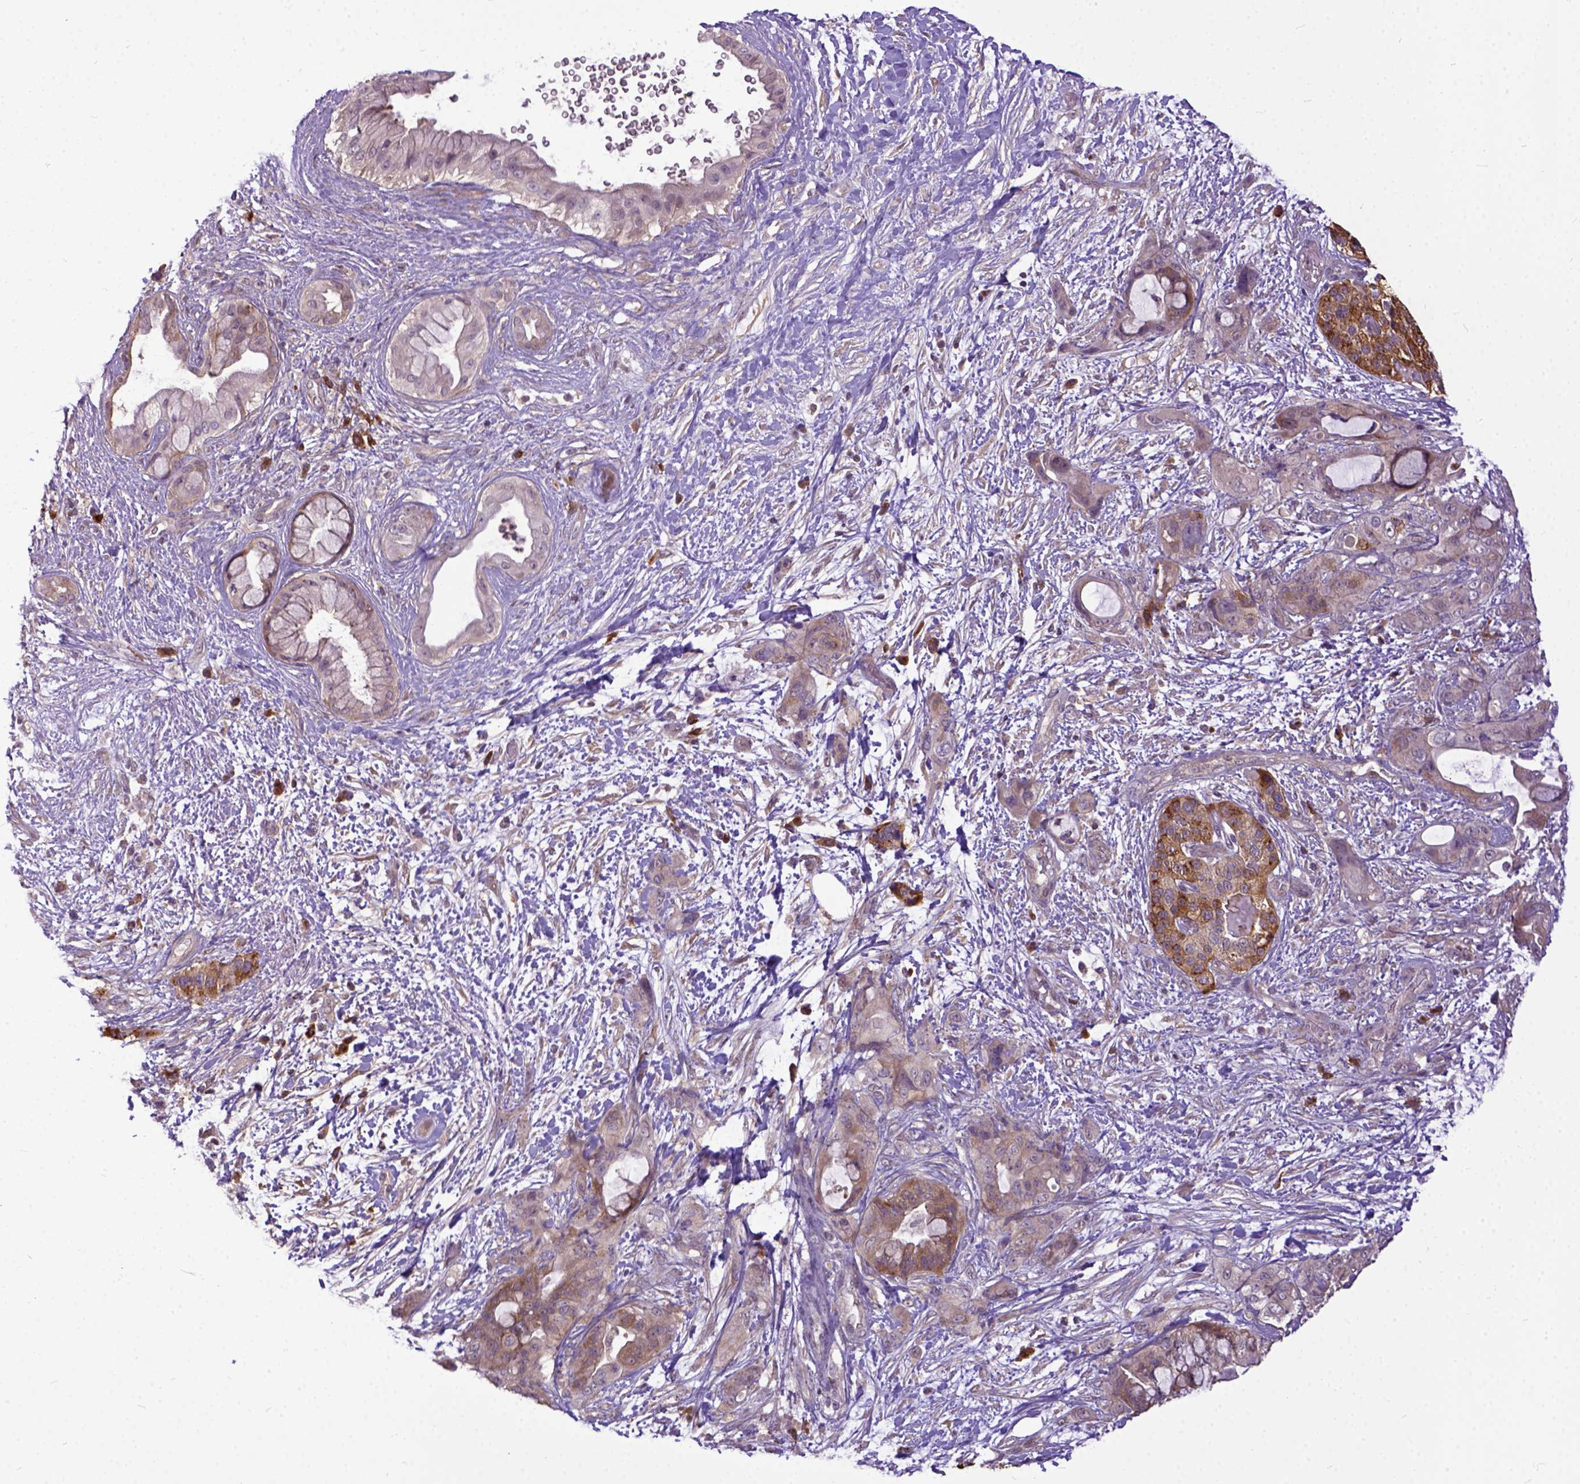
{"staining": {"intensity": "moderate", "quantity": "25%-75%", "location": "cytoplasmic/membranous"}, "tissue": "pancreatic cancer", "cell_type": "Tumor cells", "image_type": "cancer", "snomed": [{"axis": "morphology", "description": "Adenocarcinoma, NOS"}, {"axis": "topography", "description": "Pancreas"}], "caption": "Pancreatic adenocarcinoma stained for a protein reveals moderate cytoplasmic/membranous positivity in tumor cells. (DAB IHC with brightfield microscopy, high magnification).", "gene": "CPNE1", "patient": {"sex": "male", "age": 71}}